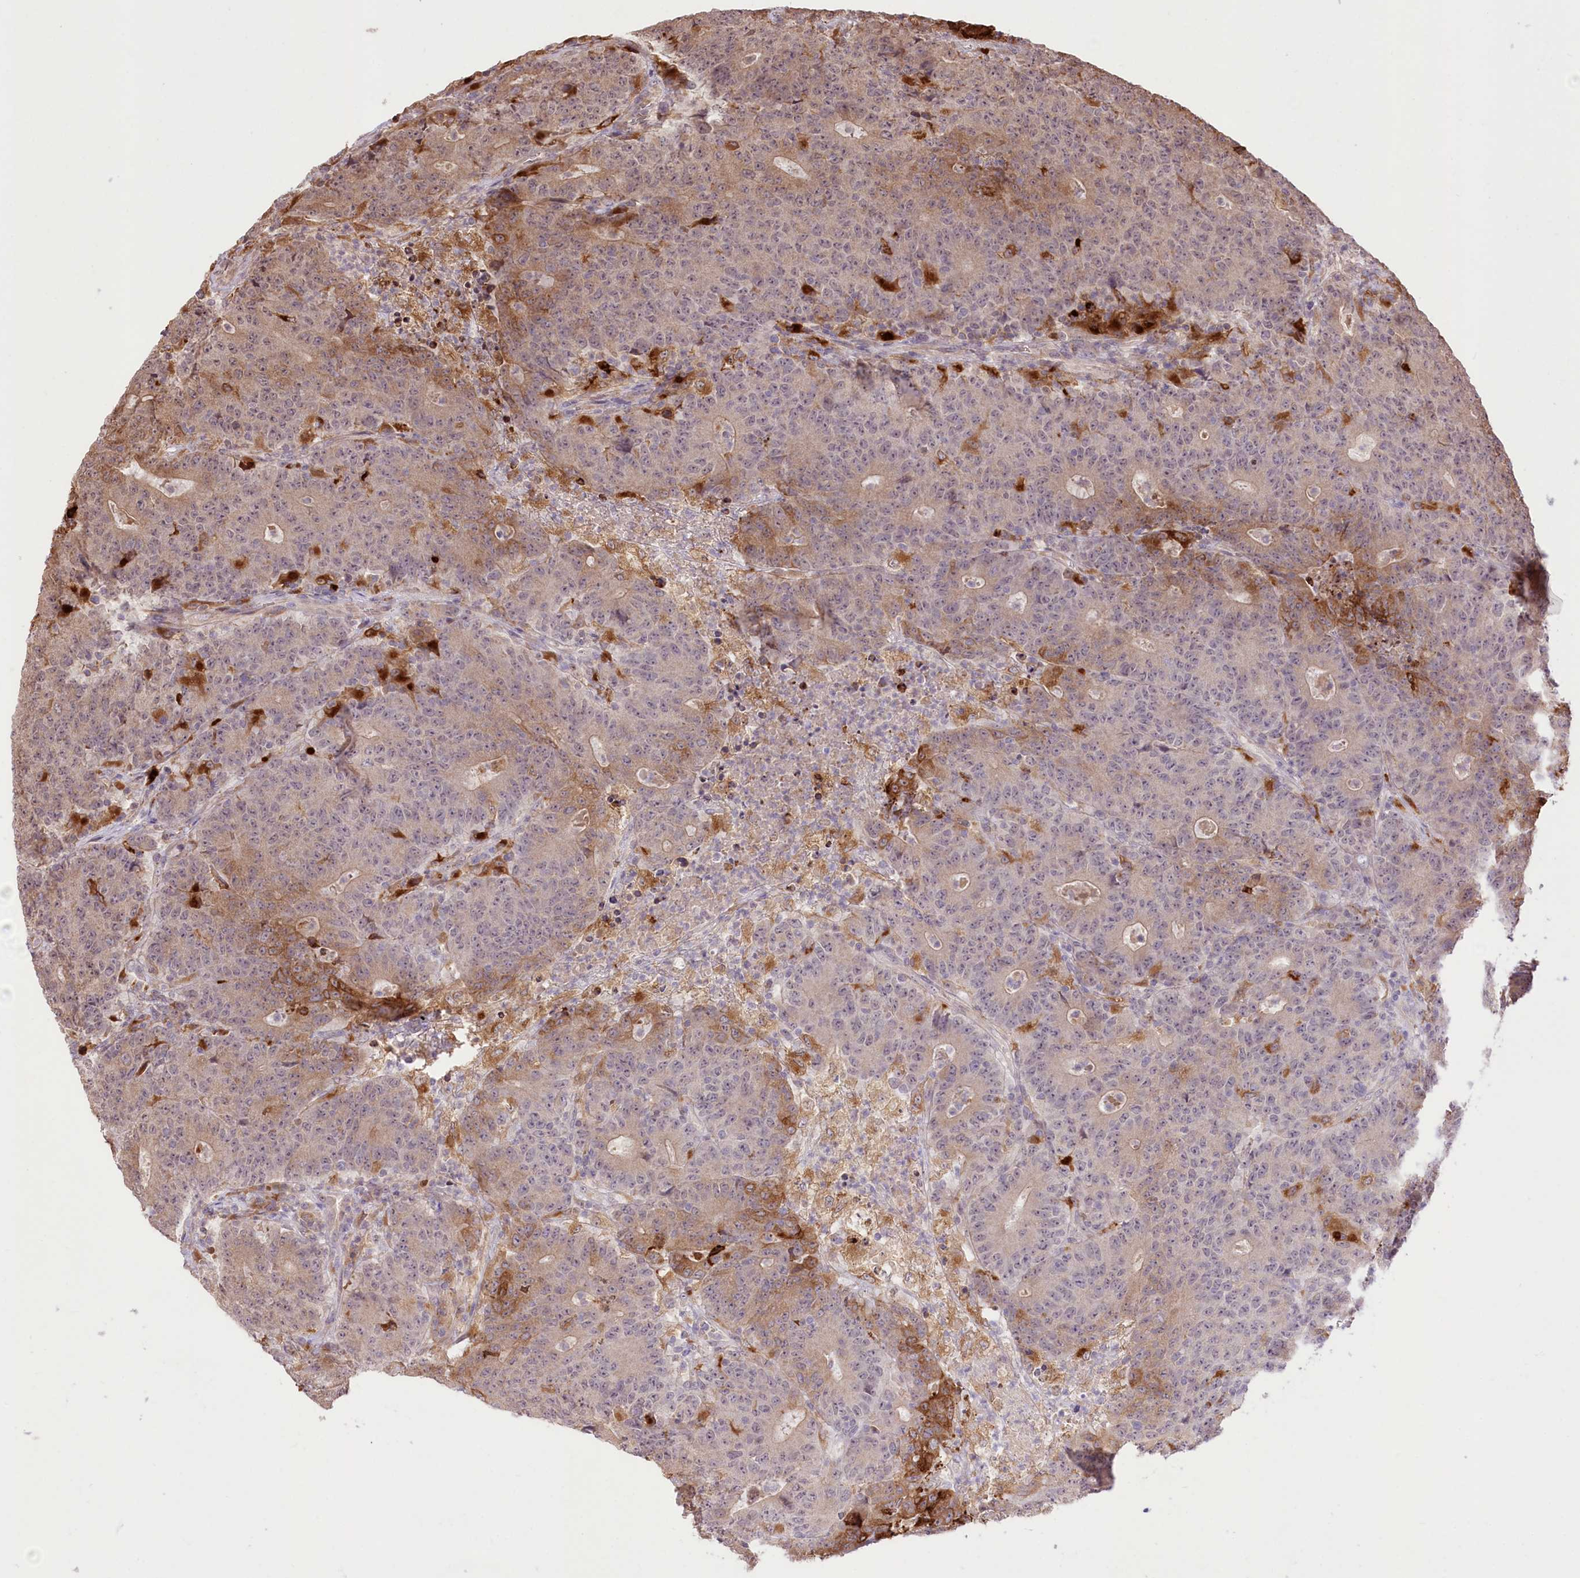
{"staining": {"intensity": "strong", "quantity": "<25%", "location": "cytoplasmic/membranous"}, "tissue": "colorectal cancer", "cell_type": "Tumor cells", "image_type": "cancer", "snomed": [{"axis": "morphology", "description": "Adenocarcinoma, NOS"}, {"axis": "topography", "description": "Colon"}], "caption": "A brown stain highlights strong cytoplasmic/membranous positivity of a protein in colorectal cancer (adenocarcinoma) tumor cells.", "gene": "HELT", "patient": {"sex": "female", "age": 75}}